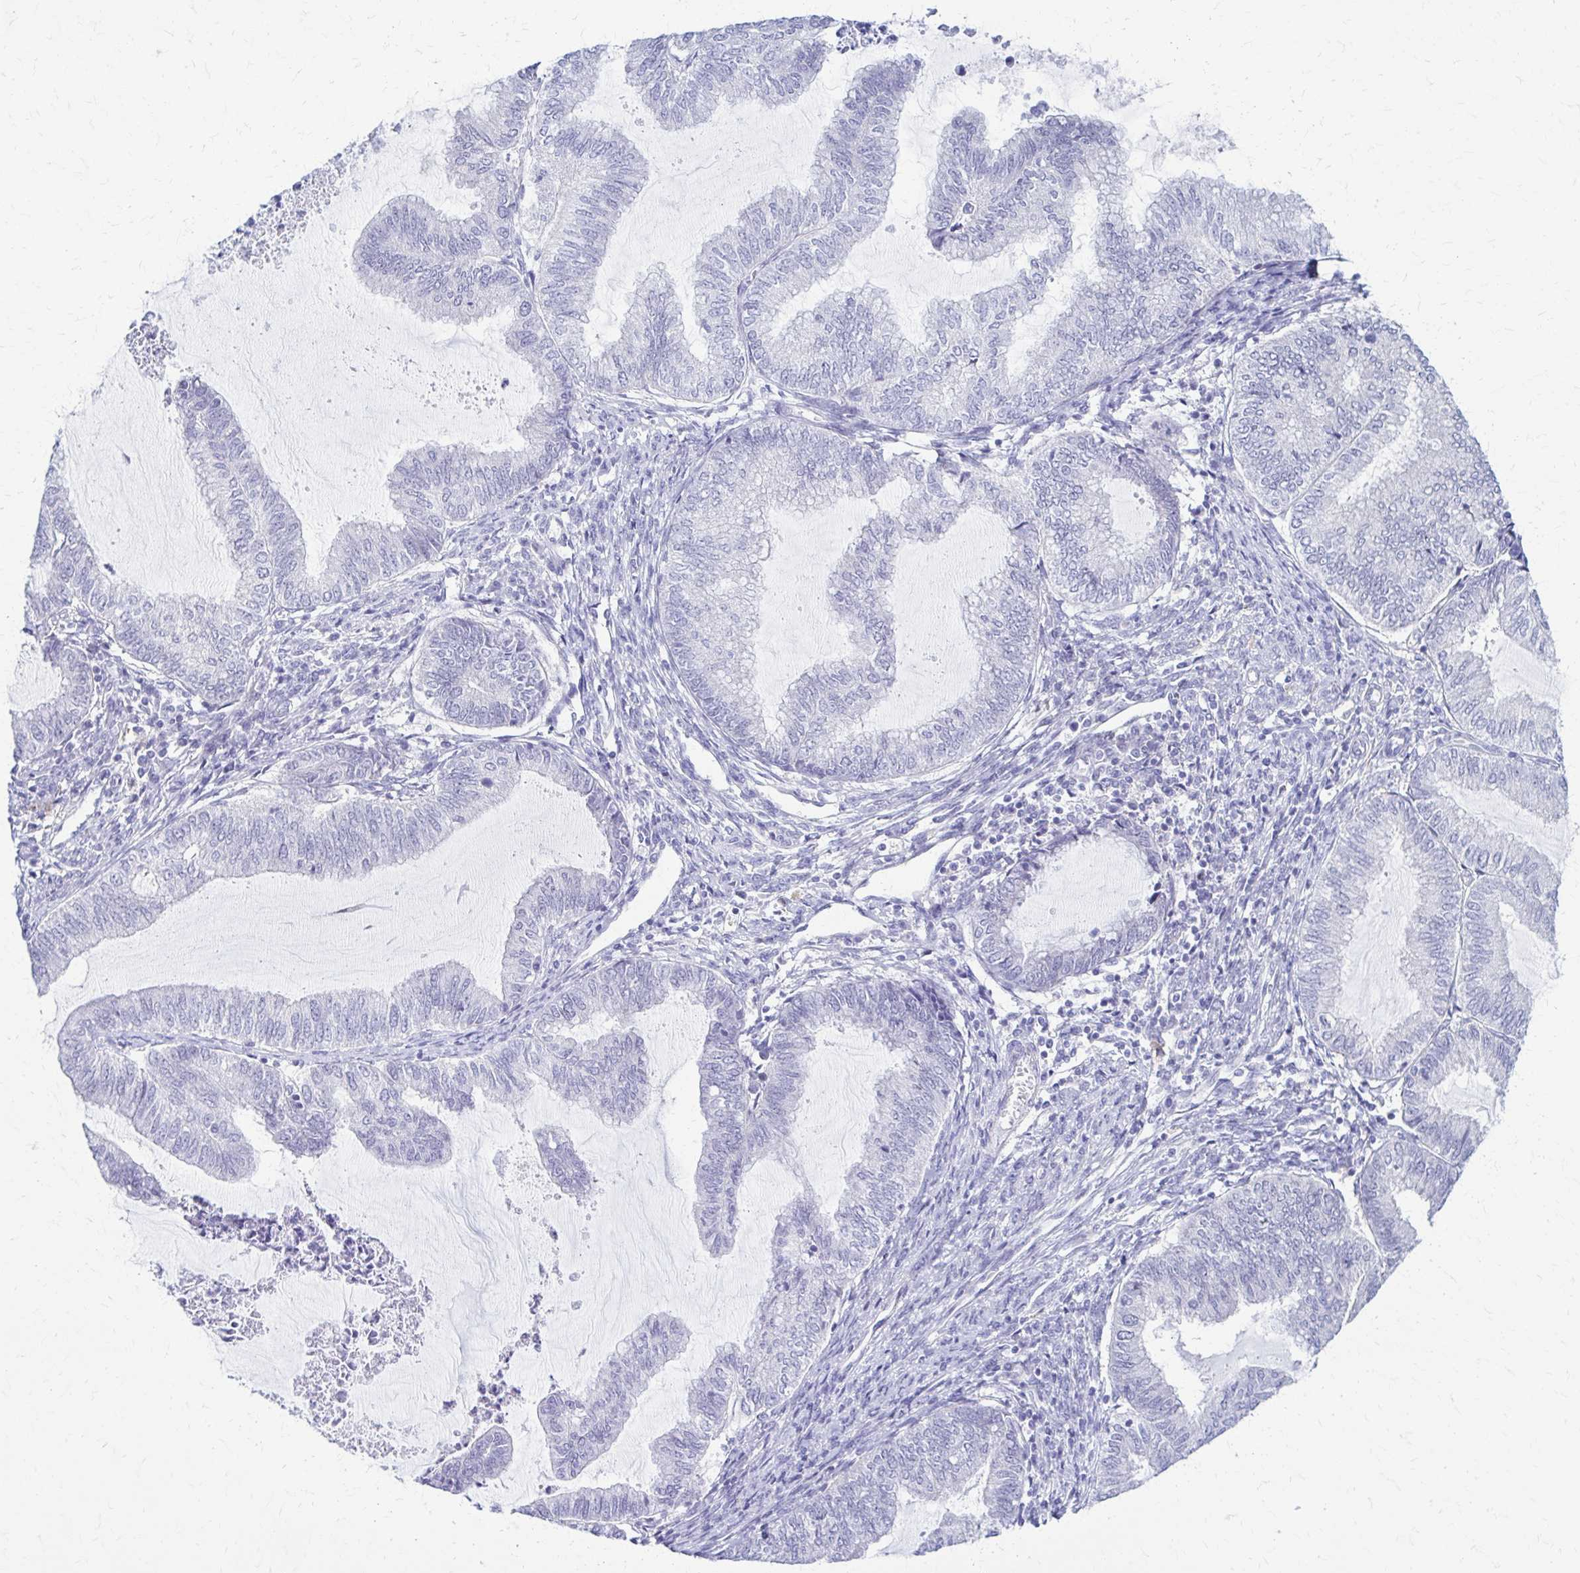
{"staining": {"intensity": "negative", "quantity": "none", "location": "none"}, "tissue": "endometrial cancer", "cell_type": "Tumor cells", "image_type": "cancer", "snomed": [{"axis": "morphology", "description": "Adenocarcinoma, NOS"}, {"axis": "topography", "description": "Endometrium"}], "caption": "This is an immunohistochemistry photomicrograph of endometrial cancer (adenocarcinoma). There is no expression in tumor cells.", "gene": "RHOBTB2", "patient": {"sex": "female", "age": 79}}